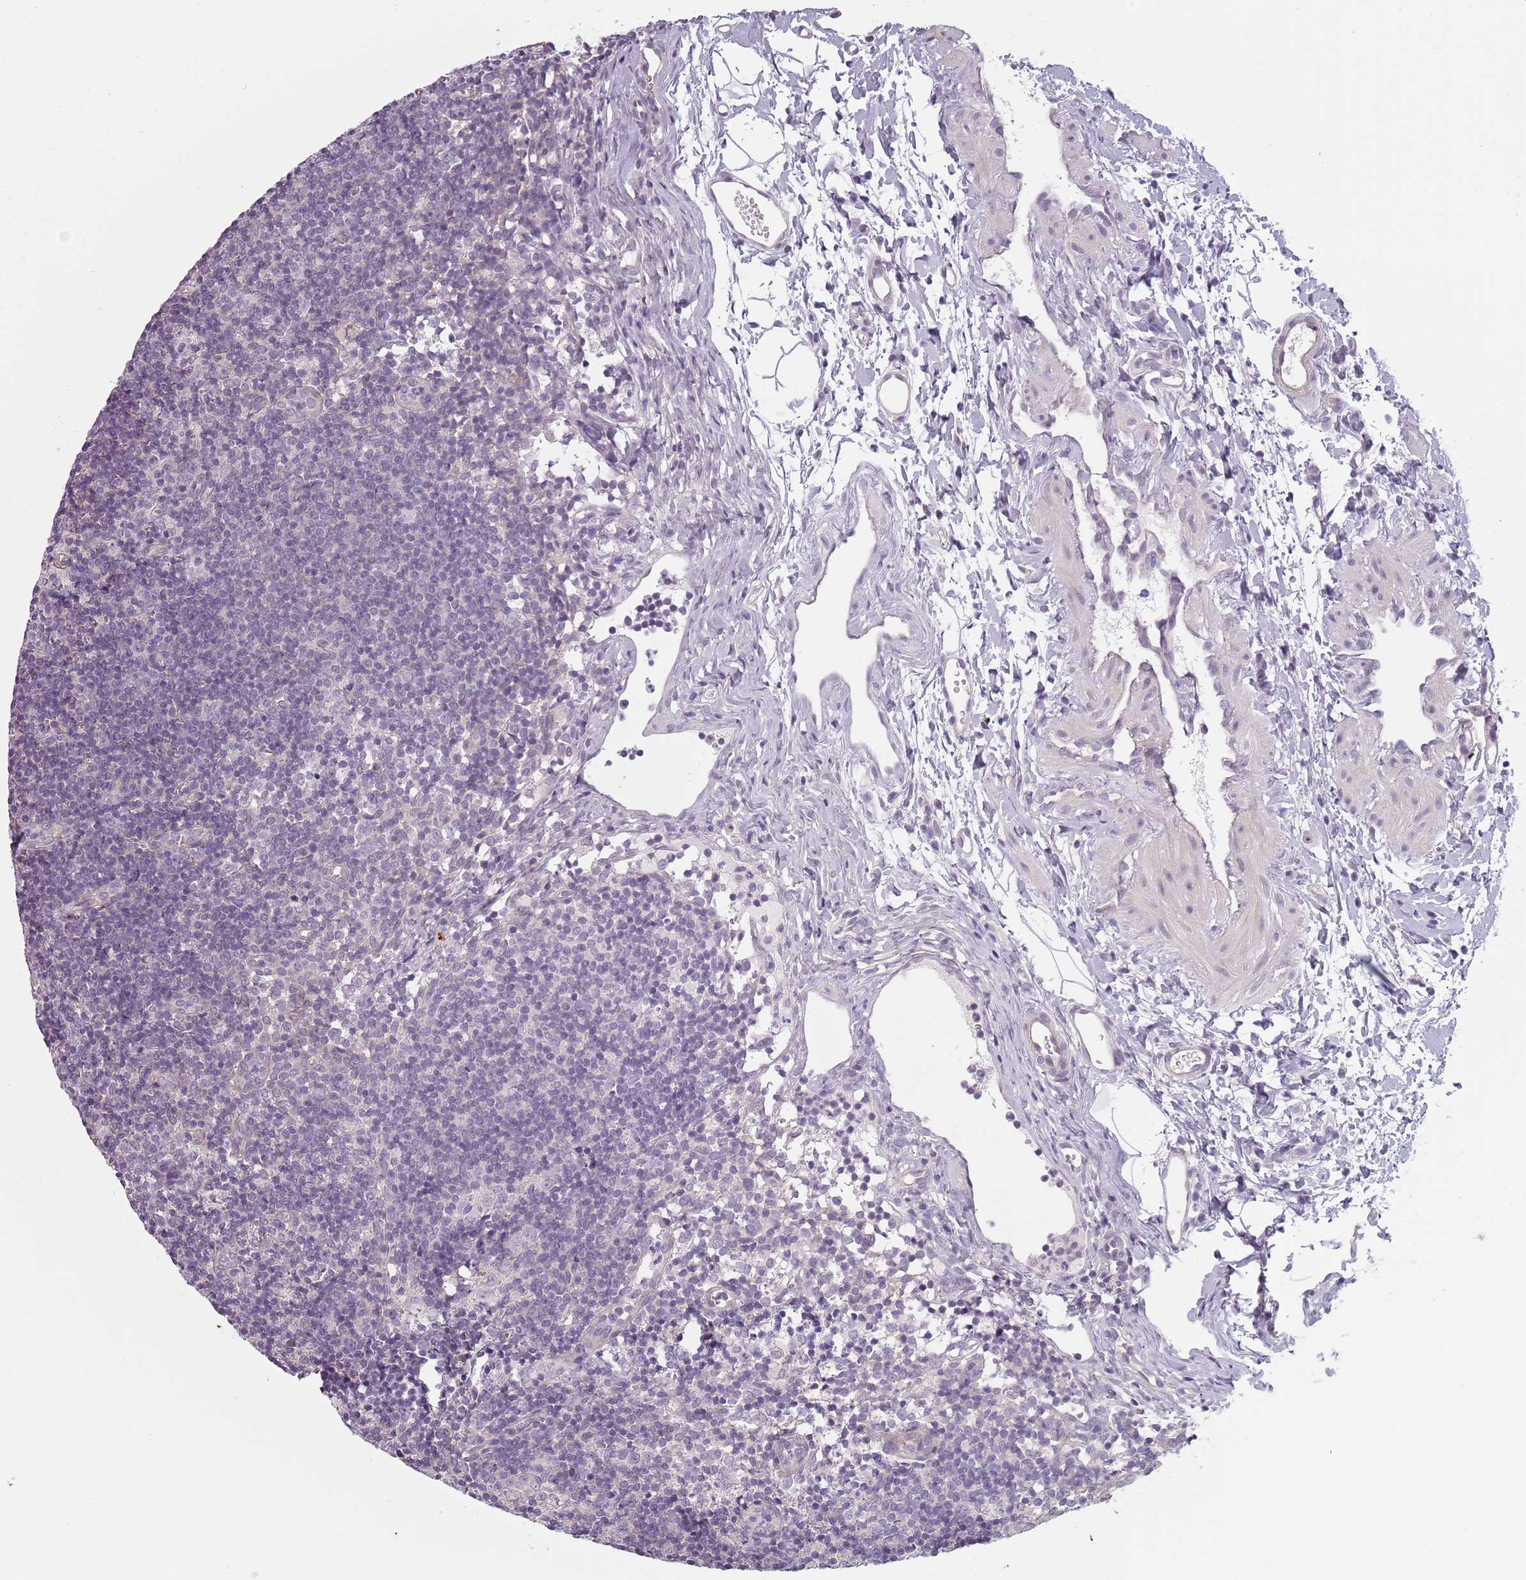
{"staining": {"intensity": "negative", "quantity": "none", "location": "none"}, "tissue": "lymph node", "cell_type": "Non-germinal center cells", "image_type": "normal", "snomed": [{"axis": "morphology", "description": "Normal tissue, NOS"}, {"axis": "topography", "description": "Lymph node"}], "caption": "This is an IHC histopathology image of normal human lymph node. There is no positivity in non-germinal center cells.", "gene": "TLCD2", "patient": {"sex": "female", "age": 37}}